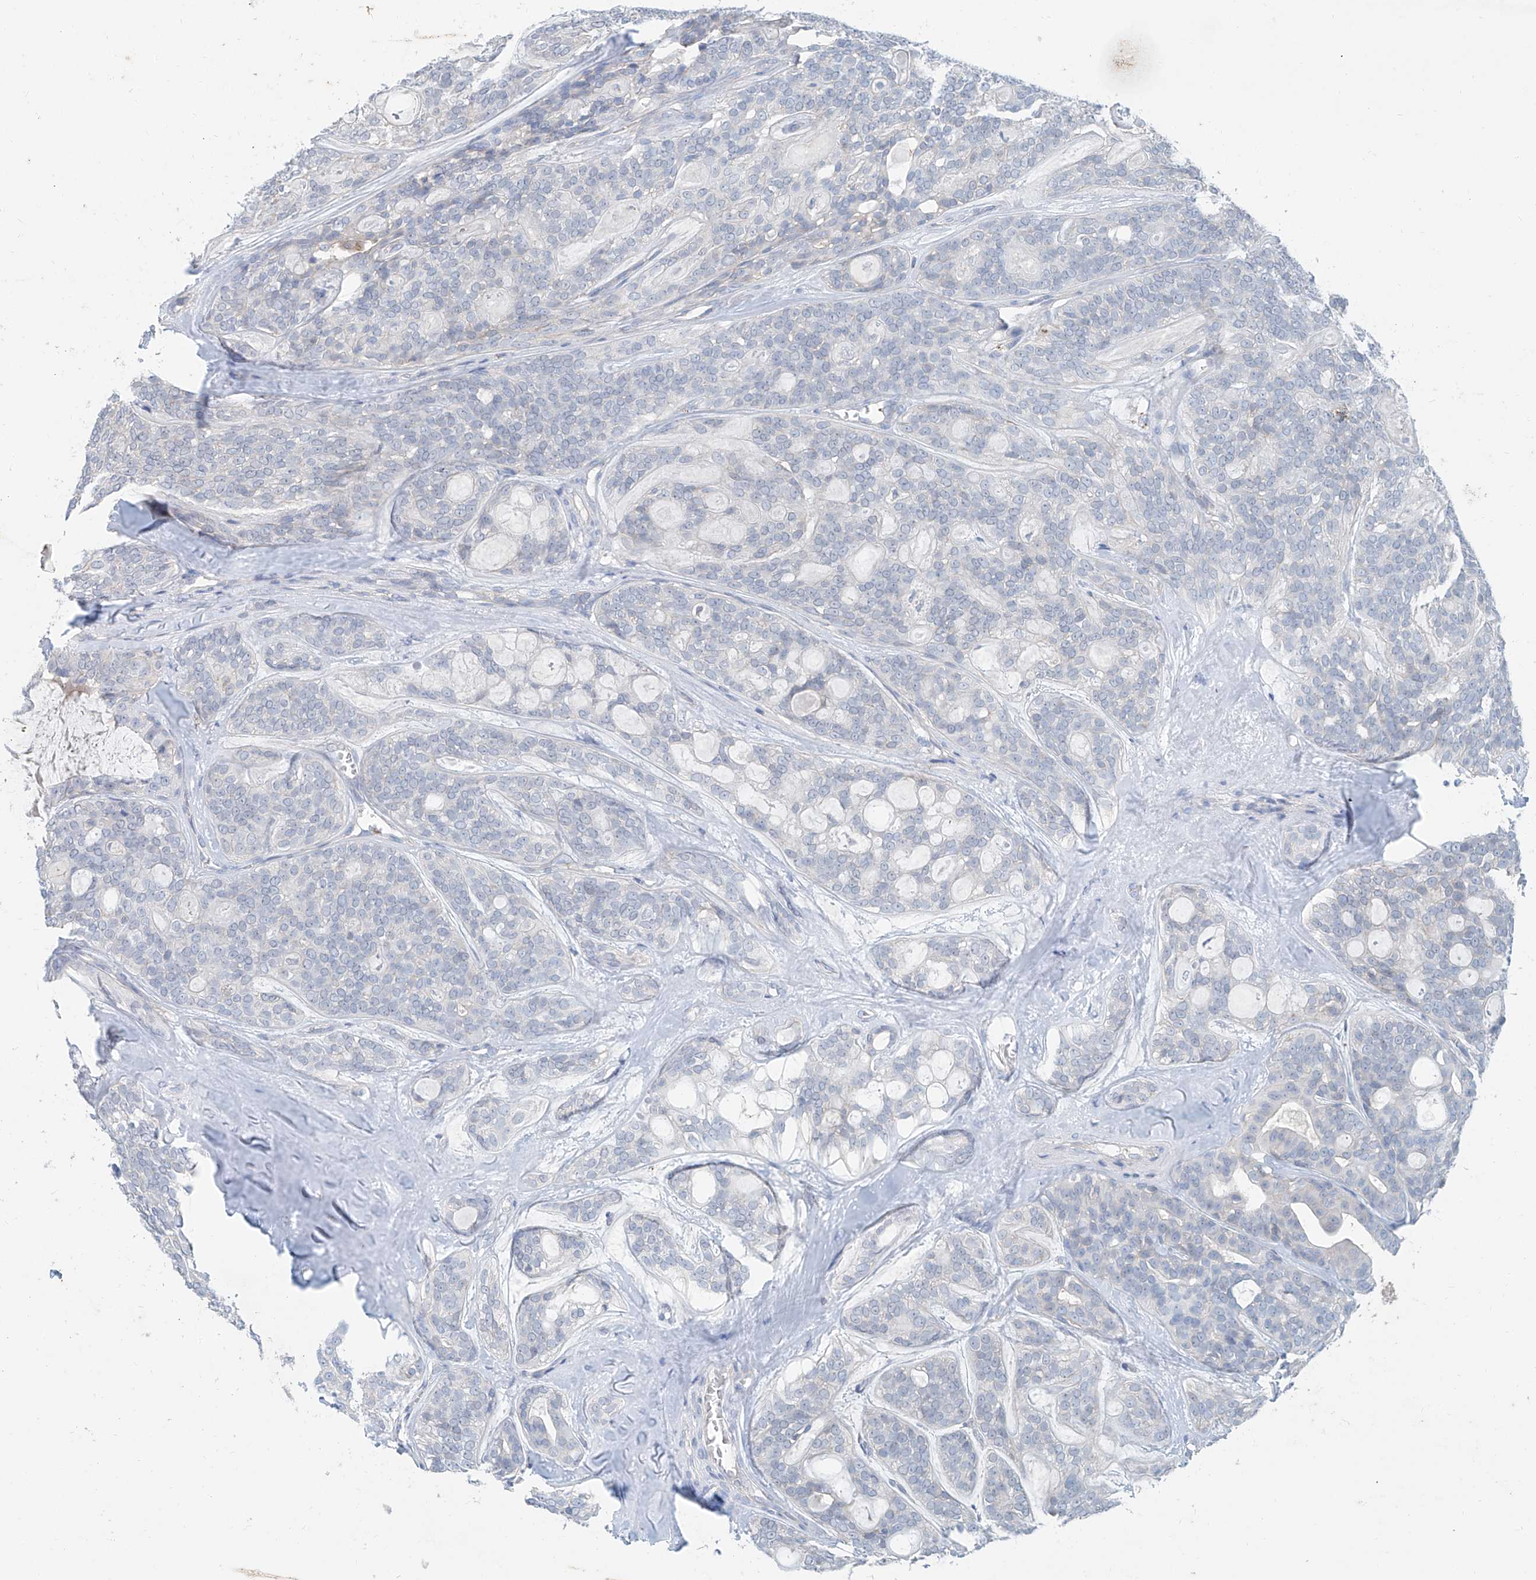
{"staining": {"intensity": "negative", "quantity": "none", "location": "none"}, "tissue": "head and neck cancer", "cell_type": "Tumor cells", "image_type": "cancer", "snomed": [{"axis": "morphology", "description": "Adenocarcinoma, NOS"}, {"axis": "topography", "description": "Head-Neck"}], "caption": "Immunohistochemical staining of human adenocarcinoma (head and neck) shows no significant staining in tumor cells.", "gene": "ANKRD34A", "patient": {"sex": "male", "age": 66}}